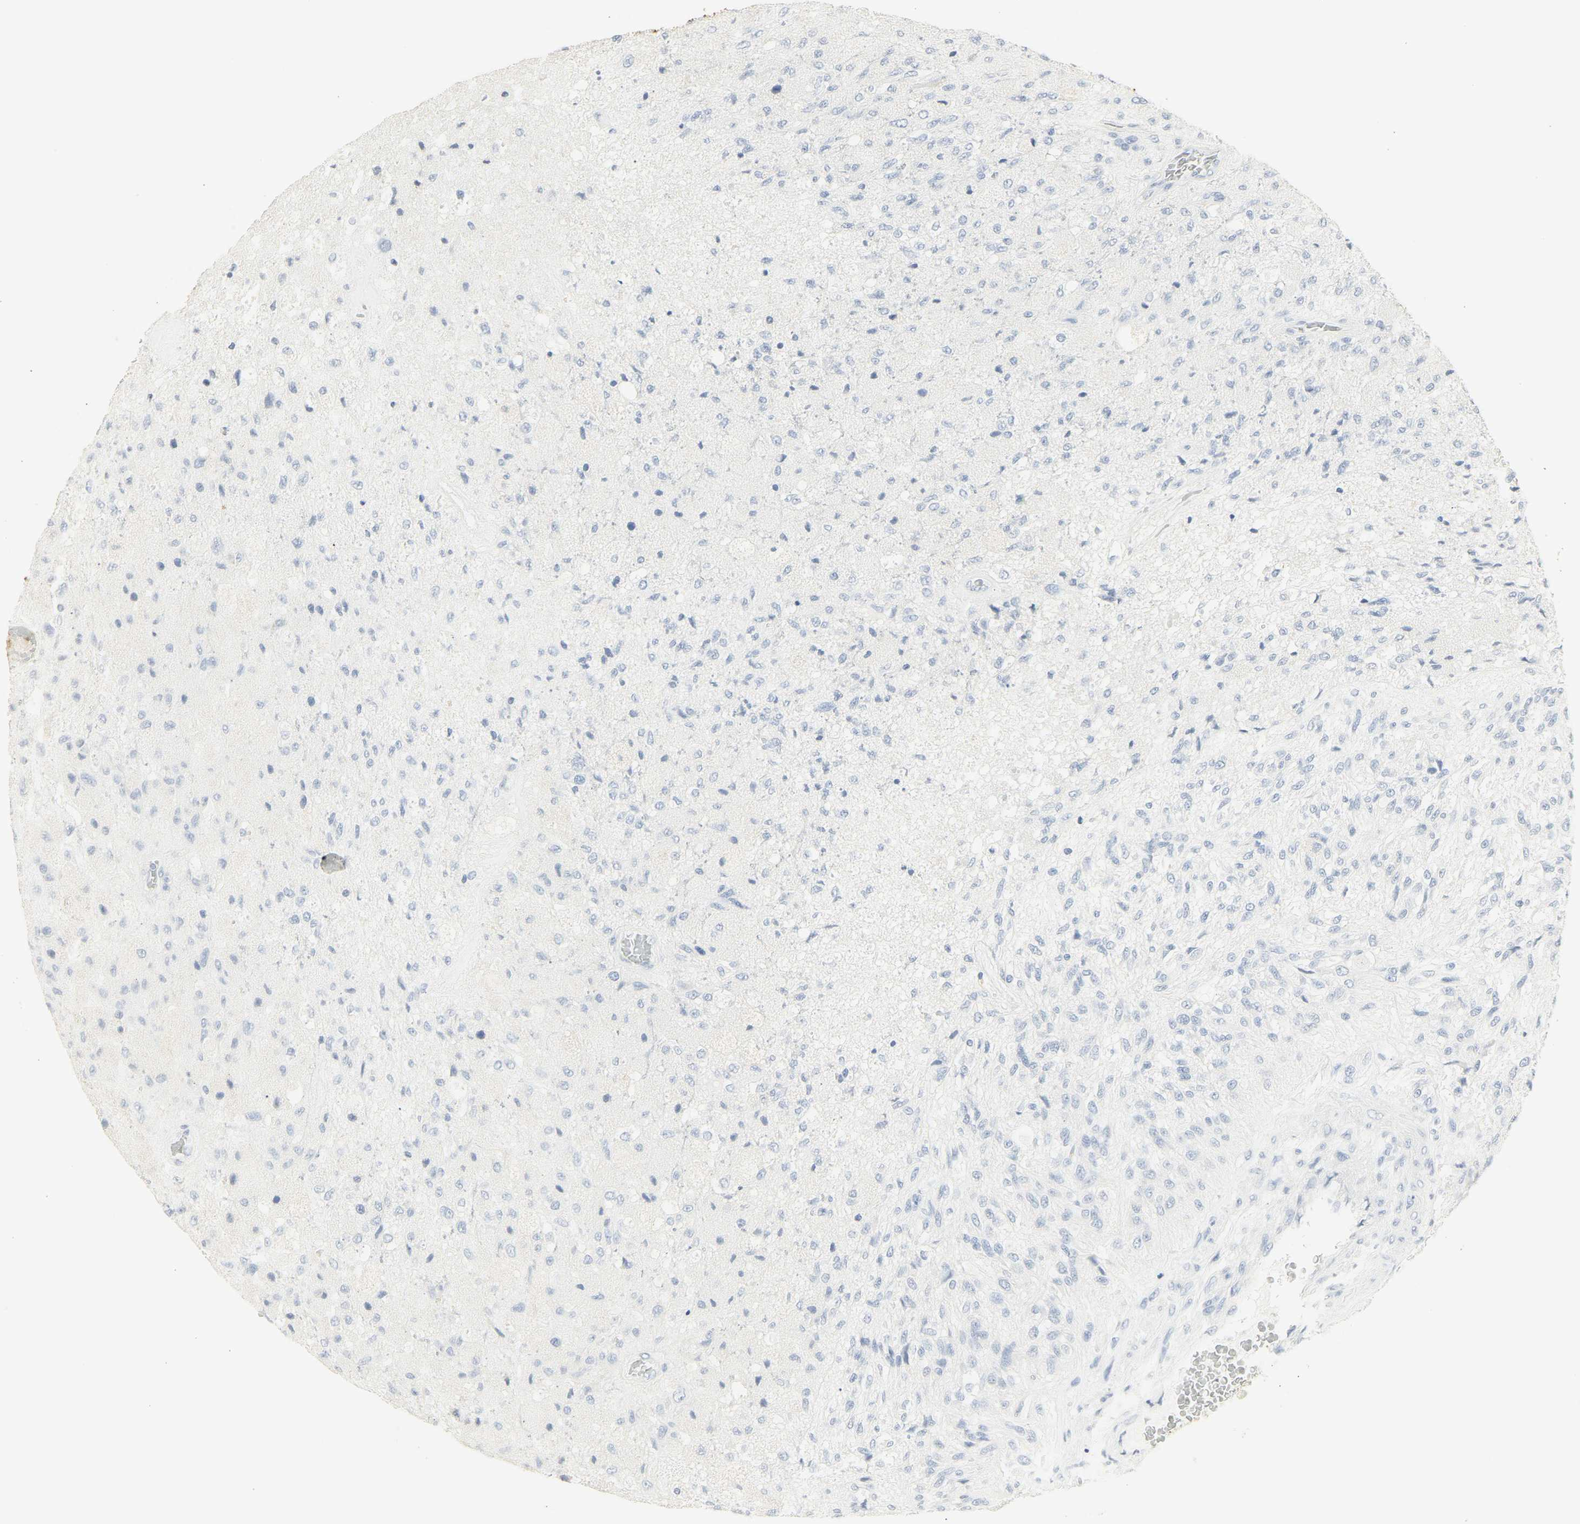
{"staining": {"intensity": "negative", "quantity": "none", "location": "none"}, "tissue": "glioma", "cell_type": "Tumor cells", "image_type": "cancer", "snomed": [{"axis": "morphology", "description": "Normal tissue, NOS"}, {"axis": "morphology", "description": "Glioma, malignant, High grade"}, {"axis": "topography", "description": "Cerebral cortex"}], "caption": "Tumor cells are negative for protein expression in human glioma.", "gene": "CEACAM5", "patient": {"sex": "male", "age": 77}}